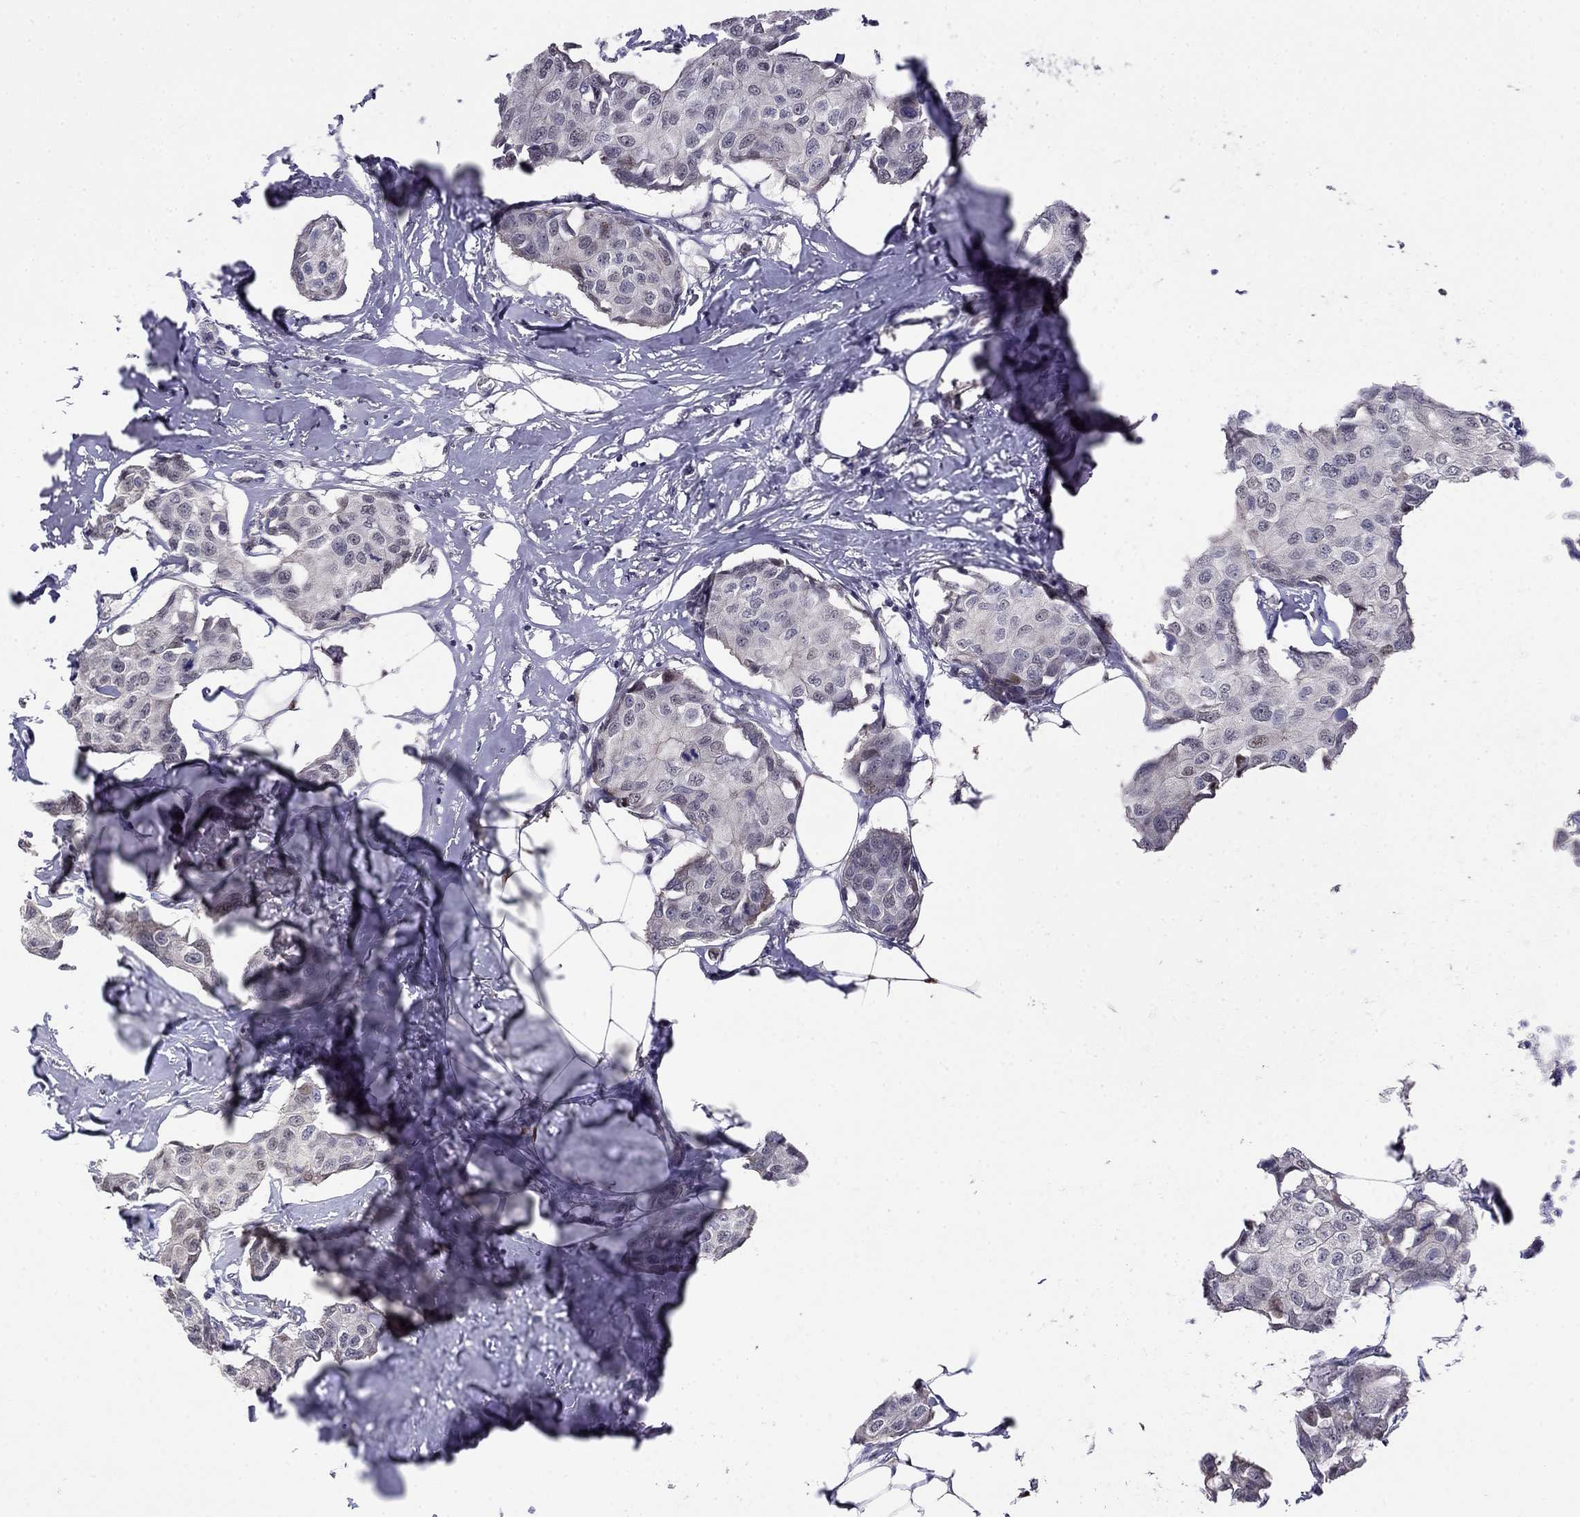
{"staining": {"intensity": "negative", "quantity": "none", "location": "none"}, "tissue": "breast cancer", "cell_type": "Tumor cells", "image_type": "cancer", "snomed": [{"axis": "morphology", "description": "Duct carcinoma"}, {"axis": "topography", "description": "Breast"}], "caption": "Tumor cells show no significant staining in breast infiltrating ductal carcinoma.", "gene": "LRRC39", "patient": {"sex": "female", "age": 80}}